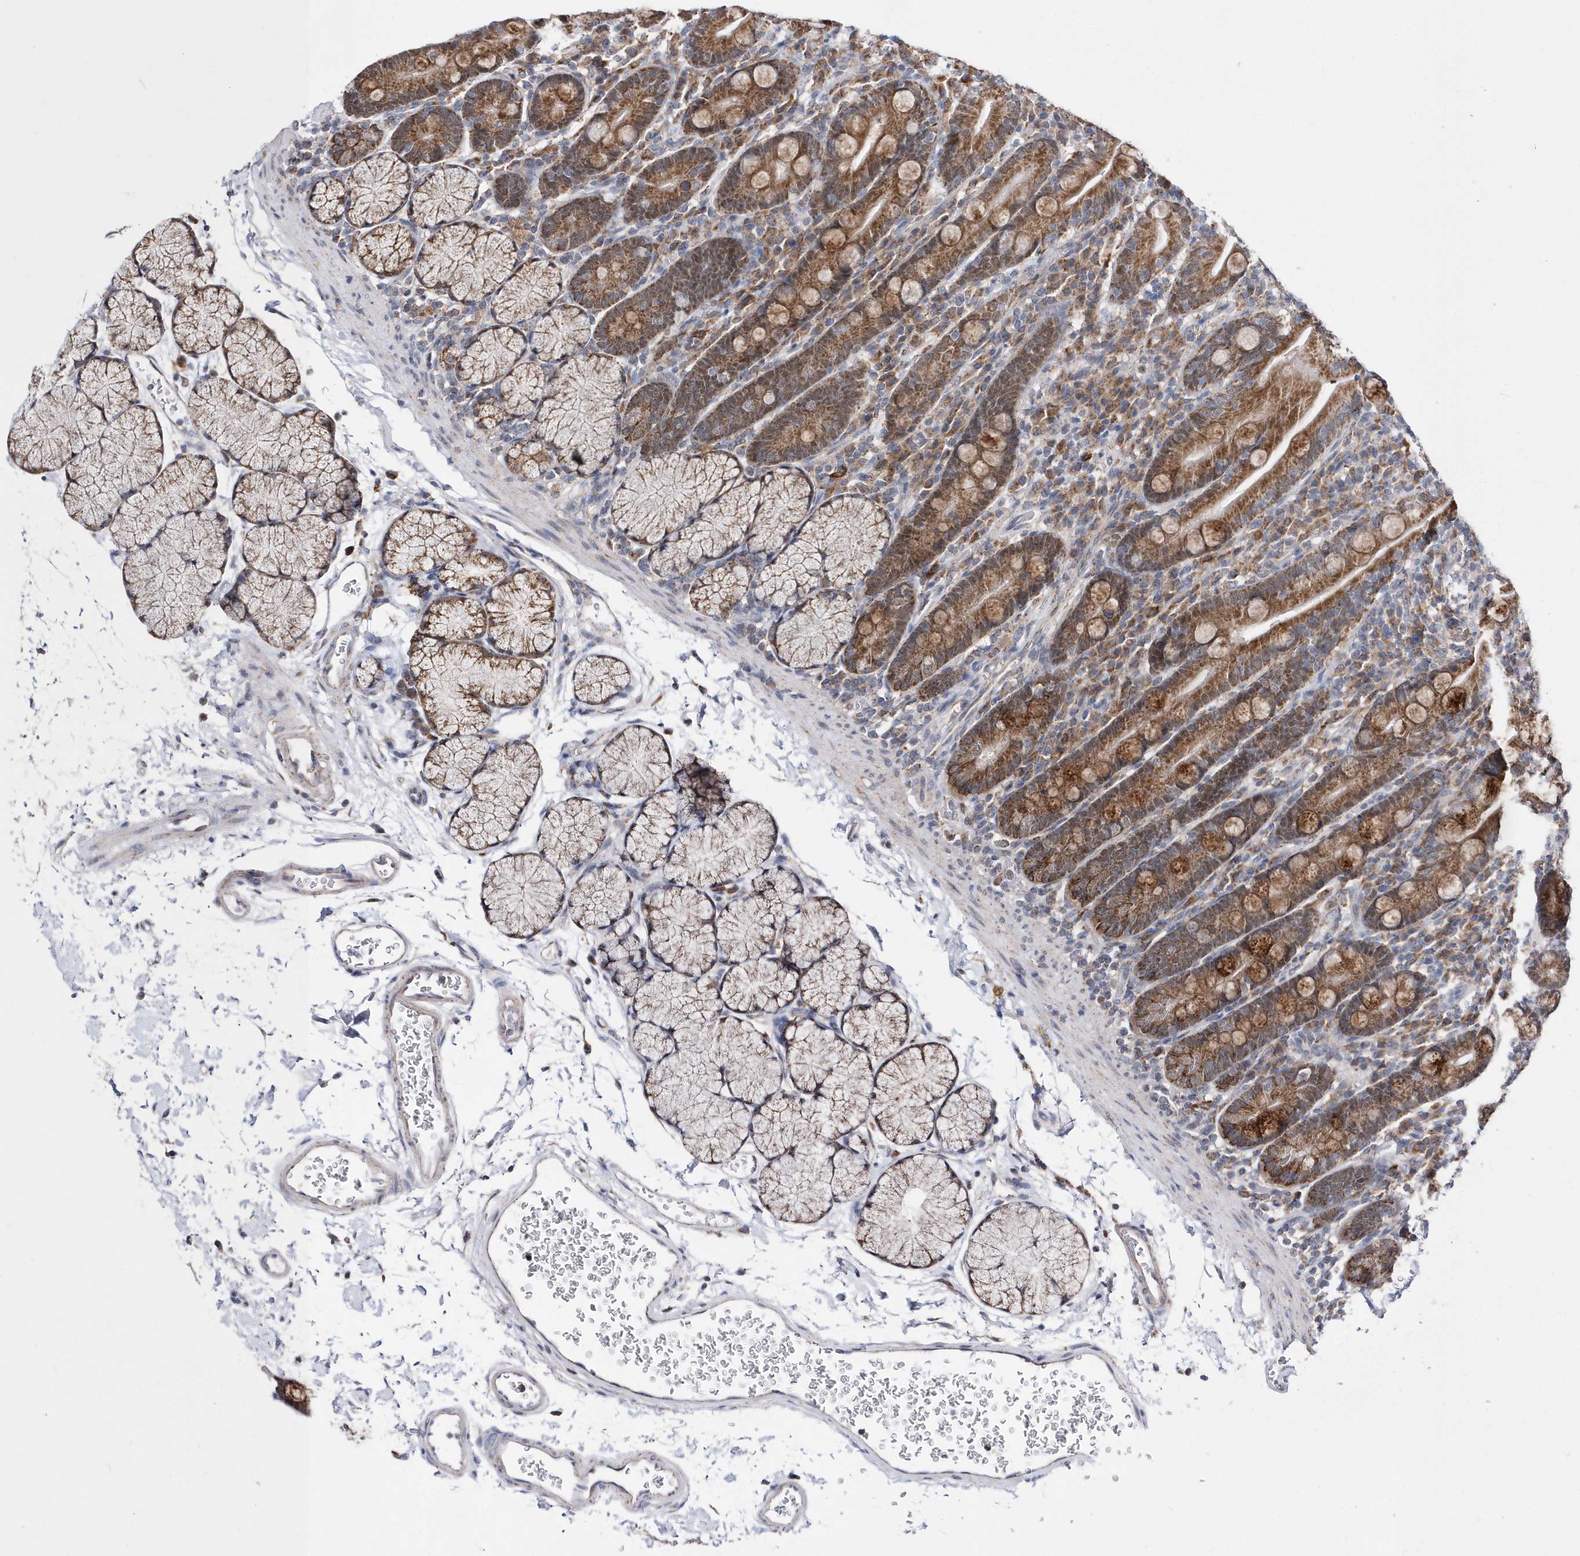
{"staining": {"intensity": "strong", "quantity": ">75%", "location": "cytoplasmic/membranous"}, "tissue": "duodenum", "cell_type": "Glandular cells", "image_type": "normal", "snomed": [{"axis": "morphology", "description": "Normal tissue, NOS"}, {"axis": "topography", "description": "Duodenum"}], "caption": "IHC staining of normal duodenum, which displays high levels of strong cytoplasmic/membranous positivity in about >75% of glandular cells indicating strong cytoplasmic/membranous protein staining. The staining was performed using DAB (brown) for protein detection and nuclei were counterstained in hematoxylin (blue).", "gene": "SPATA5", "patient": {"sex": "male", "age": 35}}